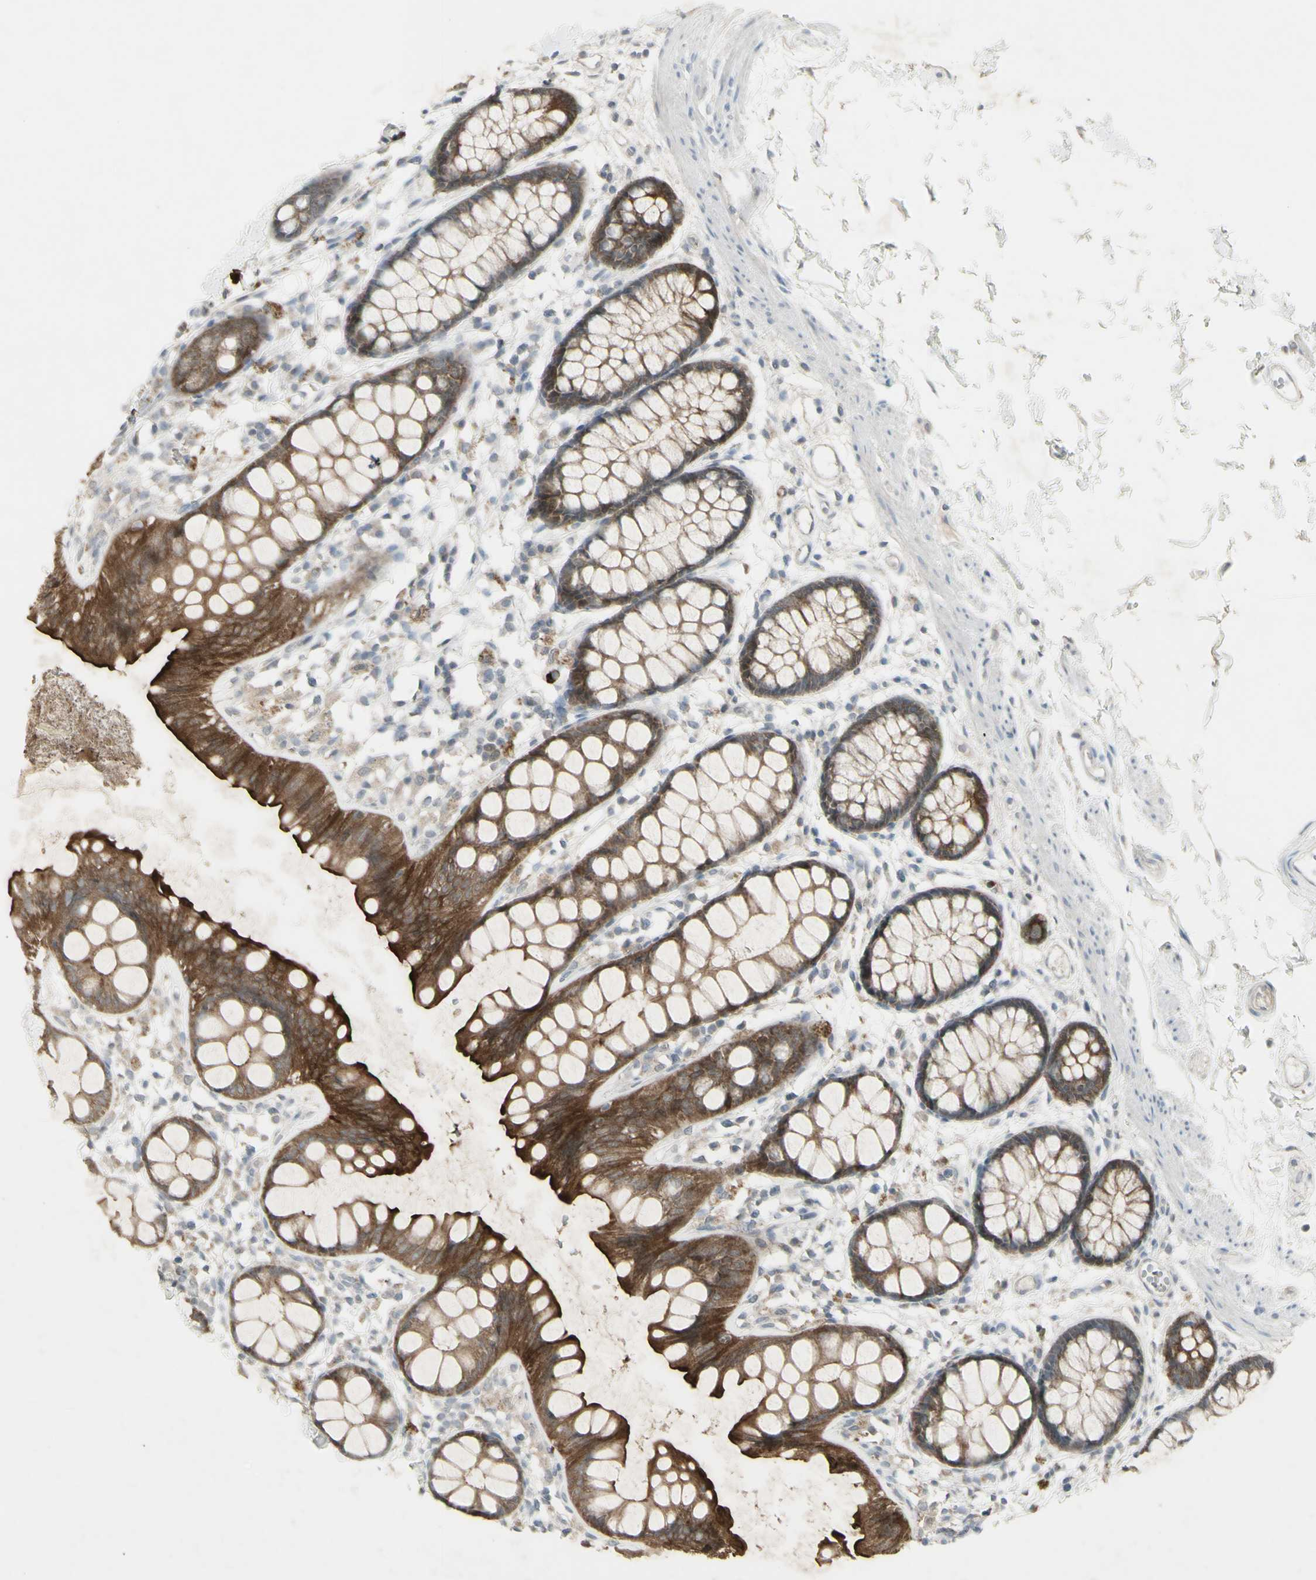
{"staining": {"intensity": "strong", "quantity": ">75%", "location": "cytoplasmic/membranous"}, "tissue": "rectum", "cell_type": "Glandular cells", "image_type": "normal", "snomed": [{"axis": "morphology", "description": "Normal tissue, NOS"}, {"axis": "topography", "description": "Rectum"}], "caption": "This photomicrograph reveals immunohistochemistry (IHC) staining of unremarkable rectum, with high strong cytoplasmic/membranous positivity in approximately >75% of glandular cells.", "gene": "C1orf116", "patient": {"sex": "female", "age": 66}}